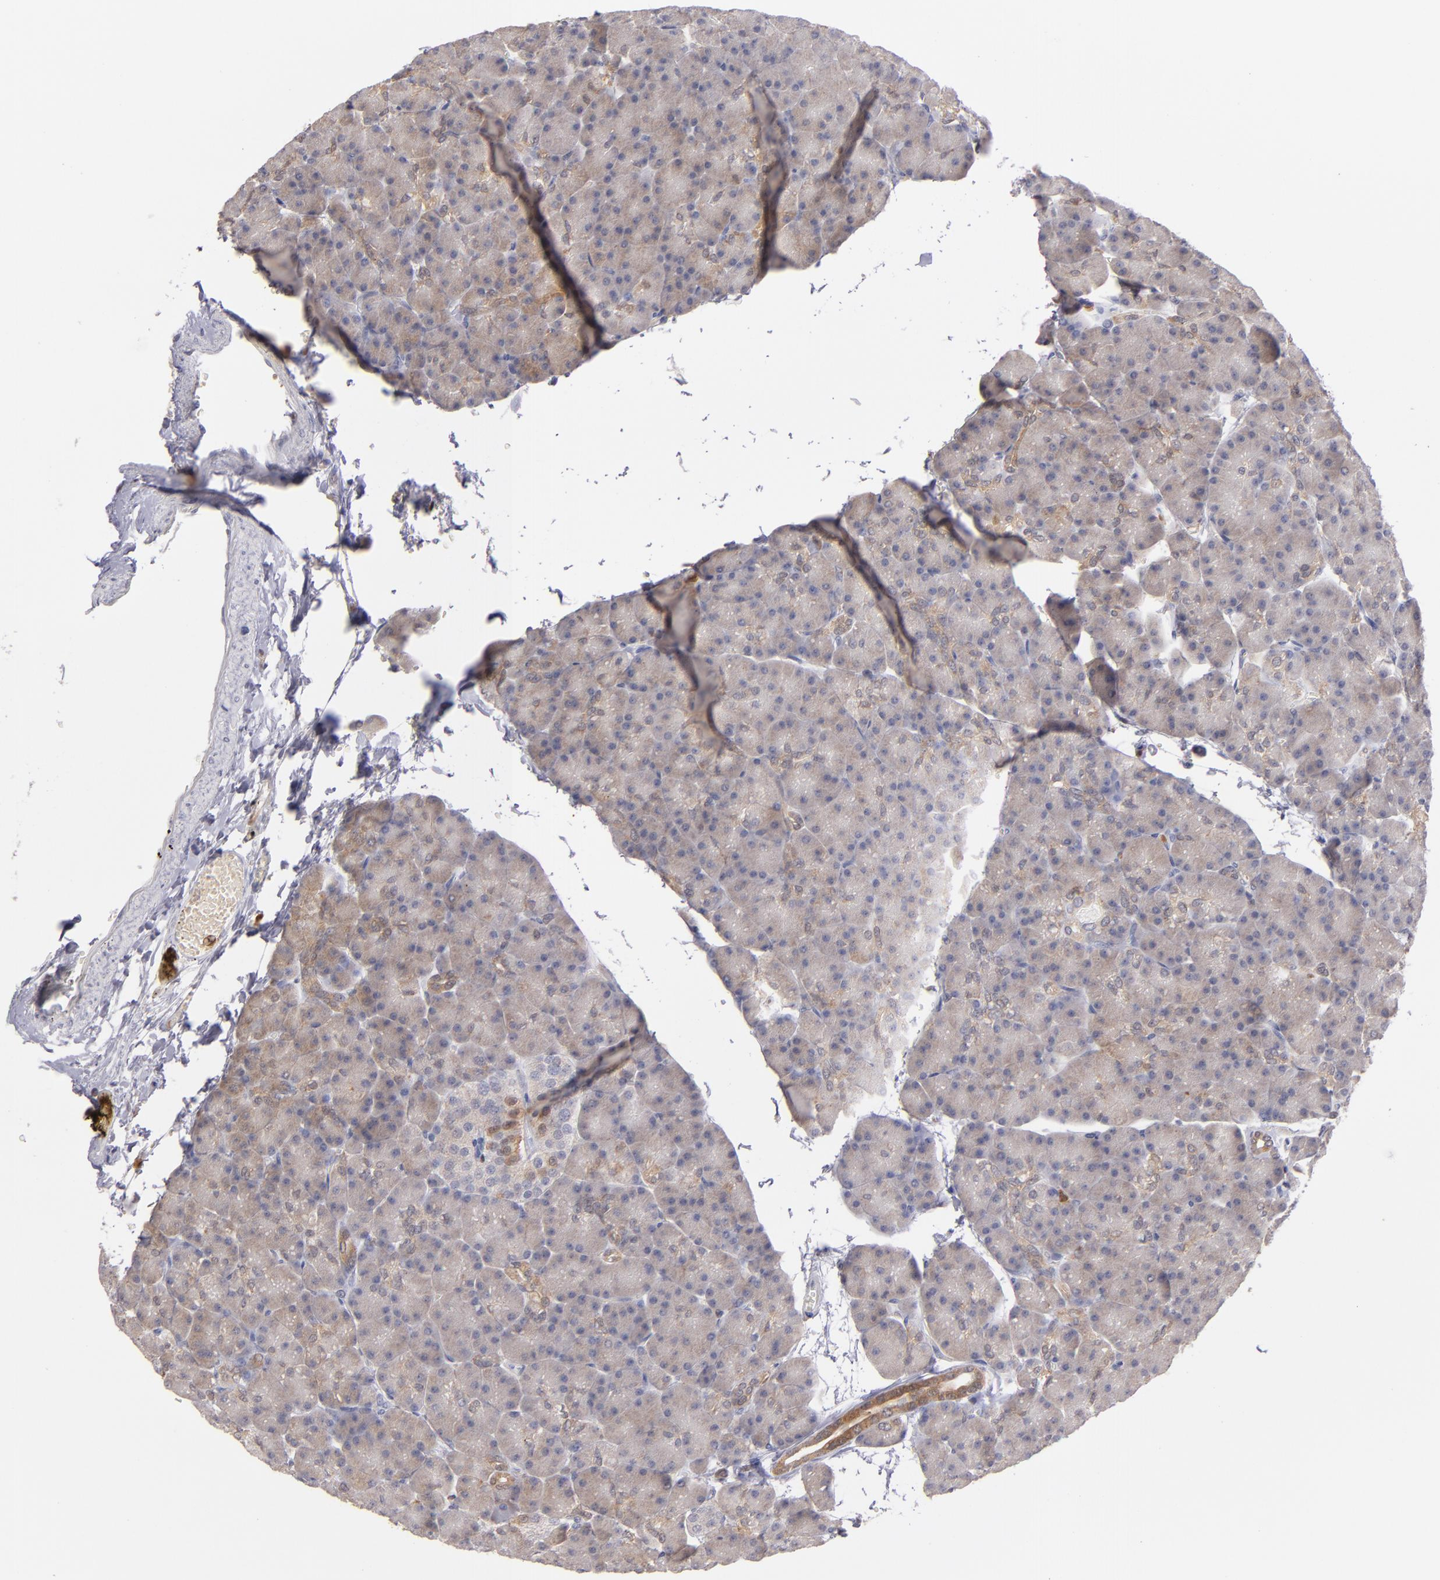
{"staining": {"intensity": "moderate", "quantity": ">75%", "location": "cytoplasmic/membranous"}, "tissue": "pancreas", "cell_type": "Exocrine glandular cells", "image_type": "normal", "snomed": [{"axis": "morphology", "description": "Normal tissue, NOS"}, {"axis": "topography", "description": "Pancreas"}], "caption": "A high-resolution photomicrograph shows immunohistochemistry staining of unremarkable pancreas, which exhibits moderate cytoplasmic/membranous positivity in approximately >75% of exocrine glandular cells.", "gene": "PRKCD", "patient": {"sex": "female", "age": 43}}